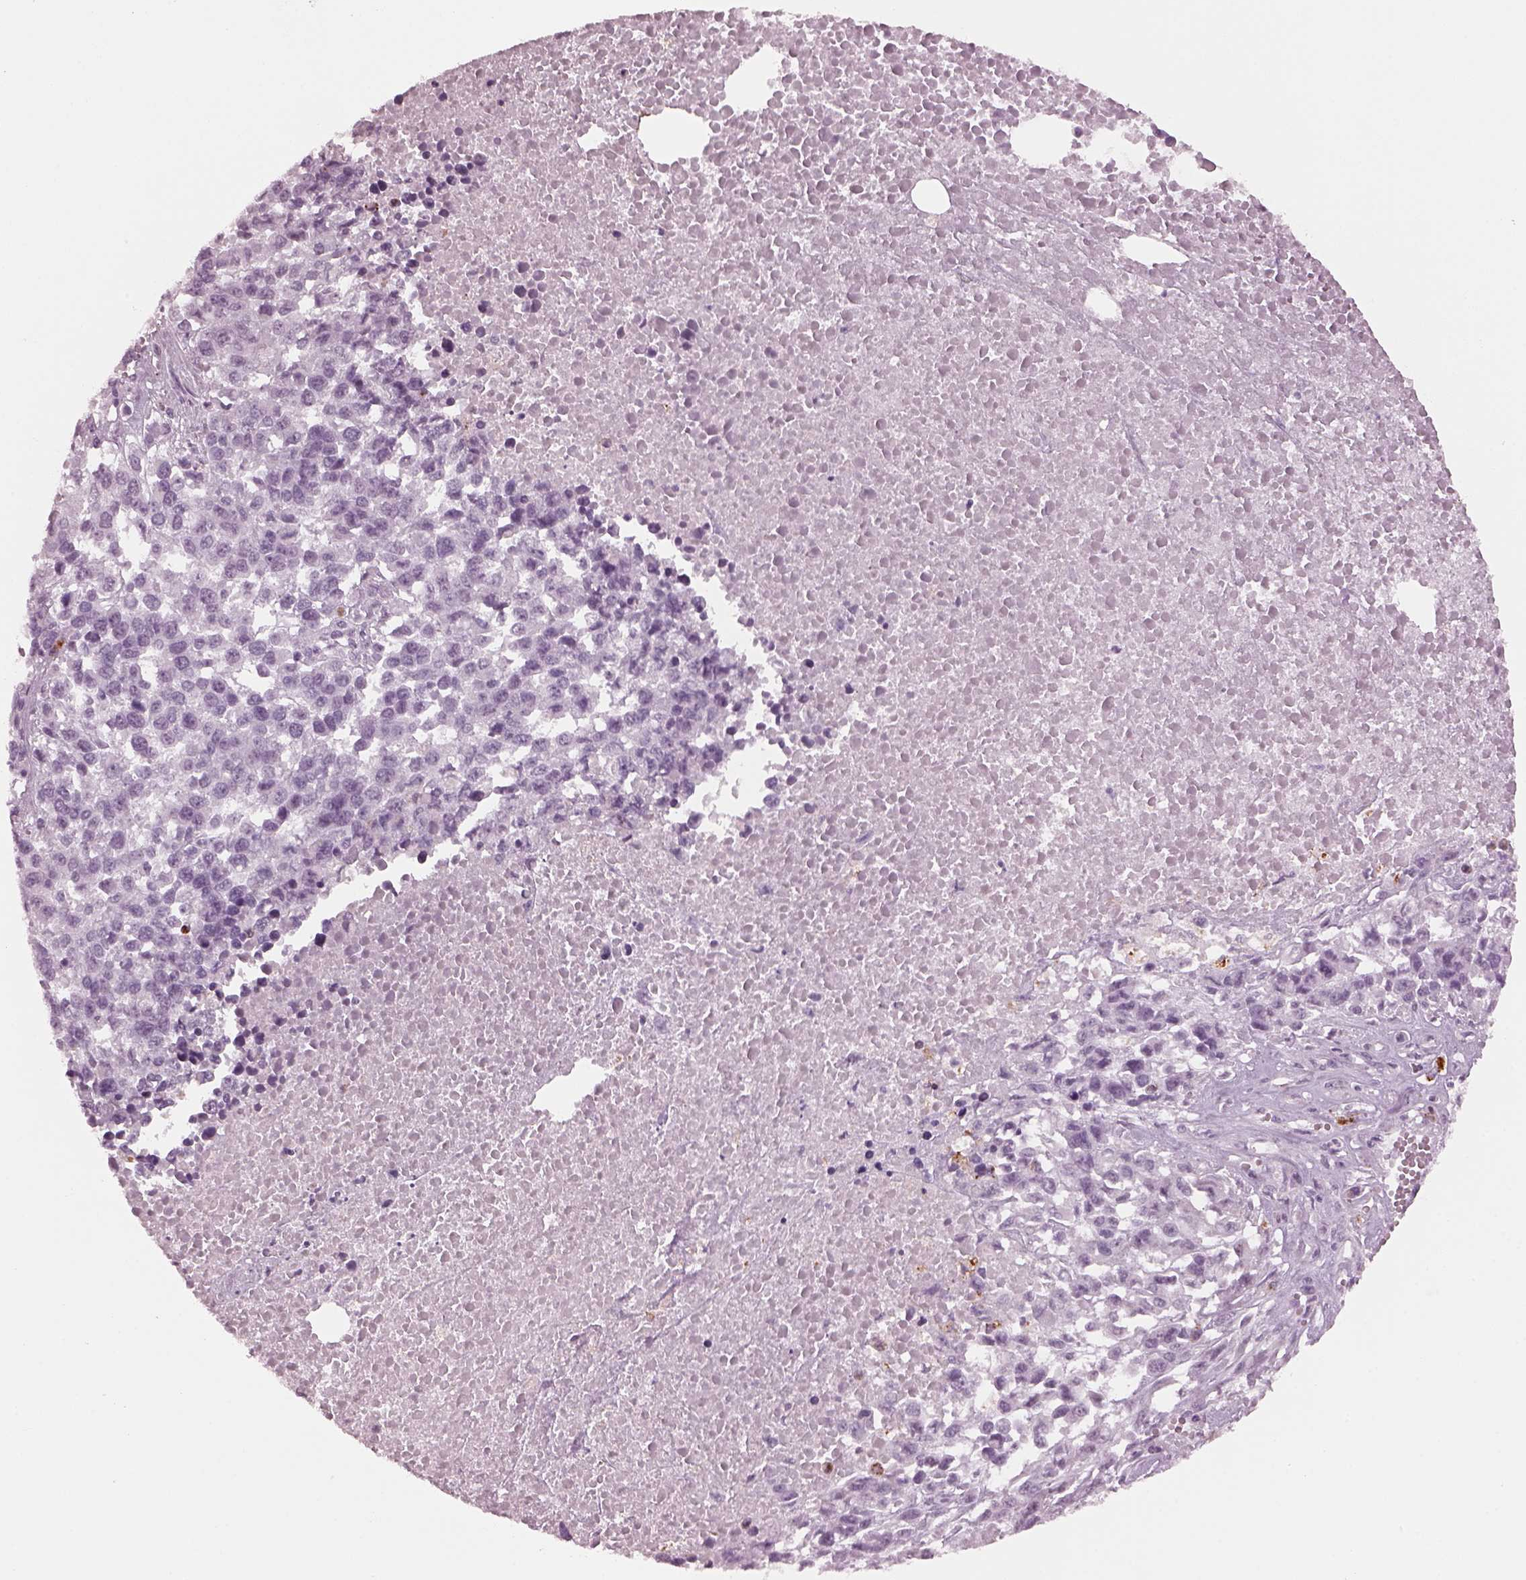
{"staining": {"intensity": "negative", "quantity": "none", "location": "none"}, "tissue": "melanoma", "cell_type": "Tumor cells", "image_type": "cancer", "snomed": [{"axis": "morphology", "description": "Malignant melanoma, Metastatic site"}, {"axis": "topography", "description": "Skin"}], "caption": "High power microscopy image of an IHC histopathology image of malignant melanoma (metastatic site), revealing no significant expression in tumor cells.", "gene": "SLAMF8", "patient": {"sex": "male", "age": 84}}